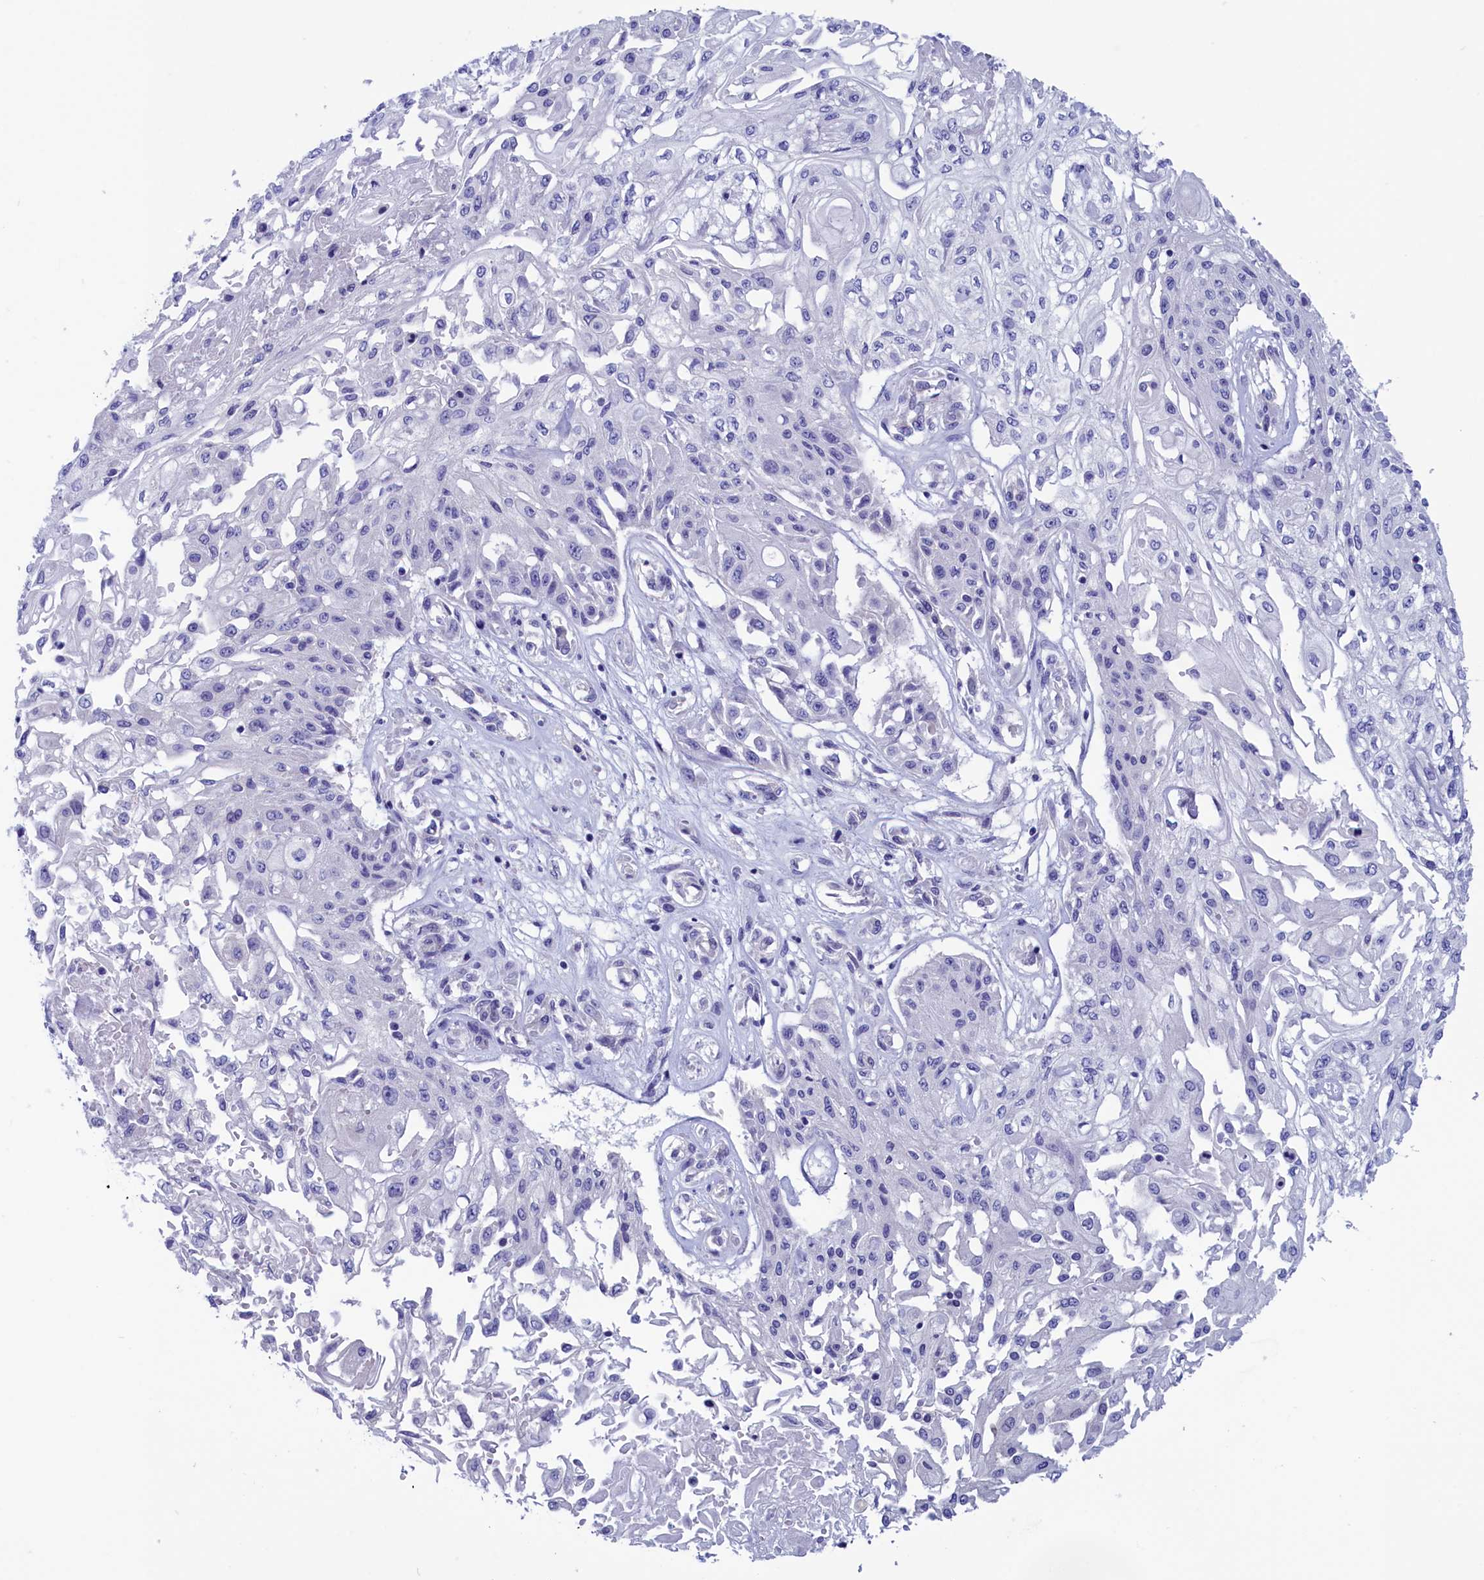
{"staining": {"intensity": "negative", "quantity": "none", "location": "none"}, "tissue": "skin cancer", "cell_type": "Tumor cells", "image_type": "cancer", "snomed": [{"axis": "morphology", "description": "Squamous cell carcinoma, NOS"}, {"axis": "morphology", "description": "Squamous cell carcinoma, metastatic, NOS"}, {"axis": "topography", "description": "Skin"}, {"axis": "topography", "description": "Lymph node"}], "caption": "Tumor cells show no significant staining in skin cancer.", "gene": "VPS35L", "patient": {"sex": "male", "age": 75}}